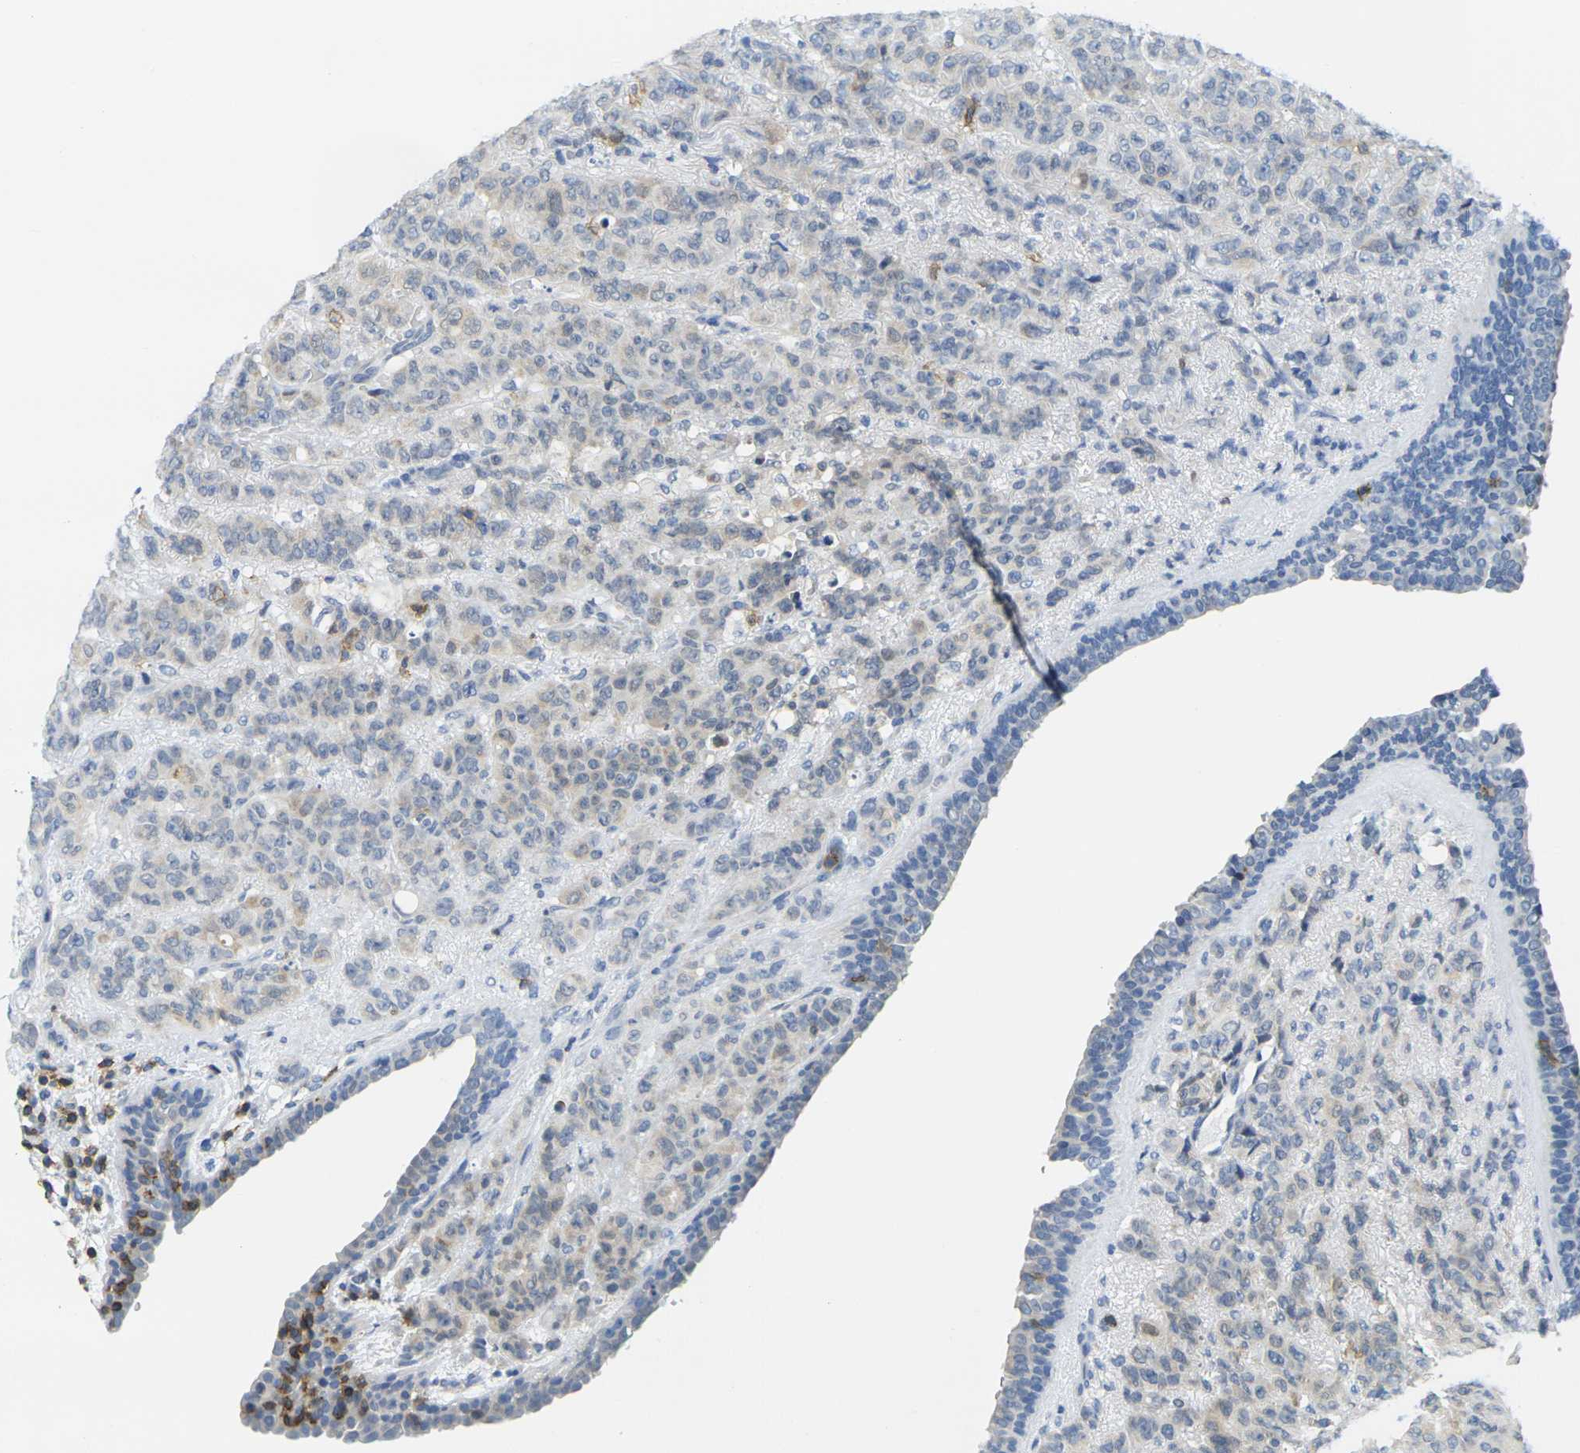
{"staining": {"intensity": "weak", "quantity": "25%-75%", "location": "cytoplasmic/membranous"}, "tissue": "breast cancer", "cell_type": "Tumor cells", "image_type": "cancer", "snomed": [{"axis": "morphology", "description": "Duct carcinoma"}, {"axis": "topography", "description": "Breast"}], "caption": "Immunohistochemical staining of breast invasive ductal carcinoma reveals weak cytoplasmic/membranous protein positivity in about 25%-75% of tumor cells.", "gene": "CD3D", "patient": {"sex": "female", "age": 40}}